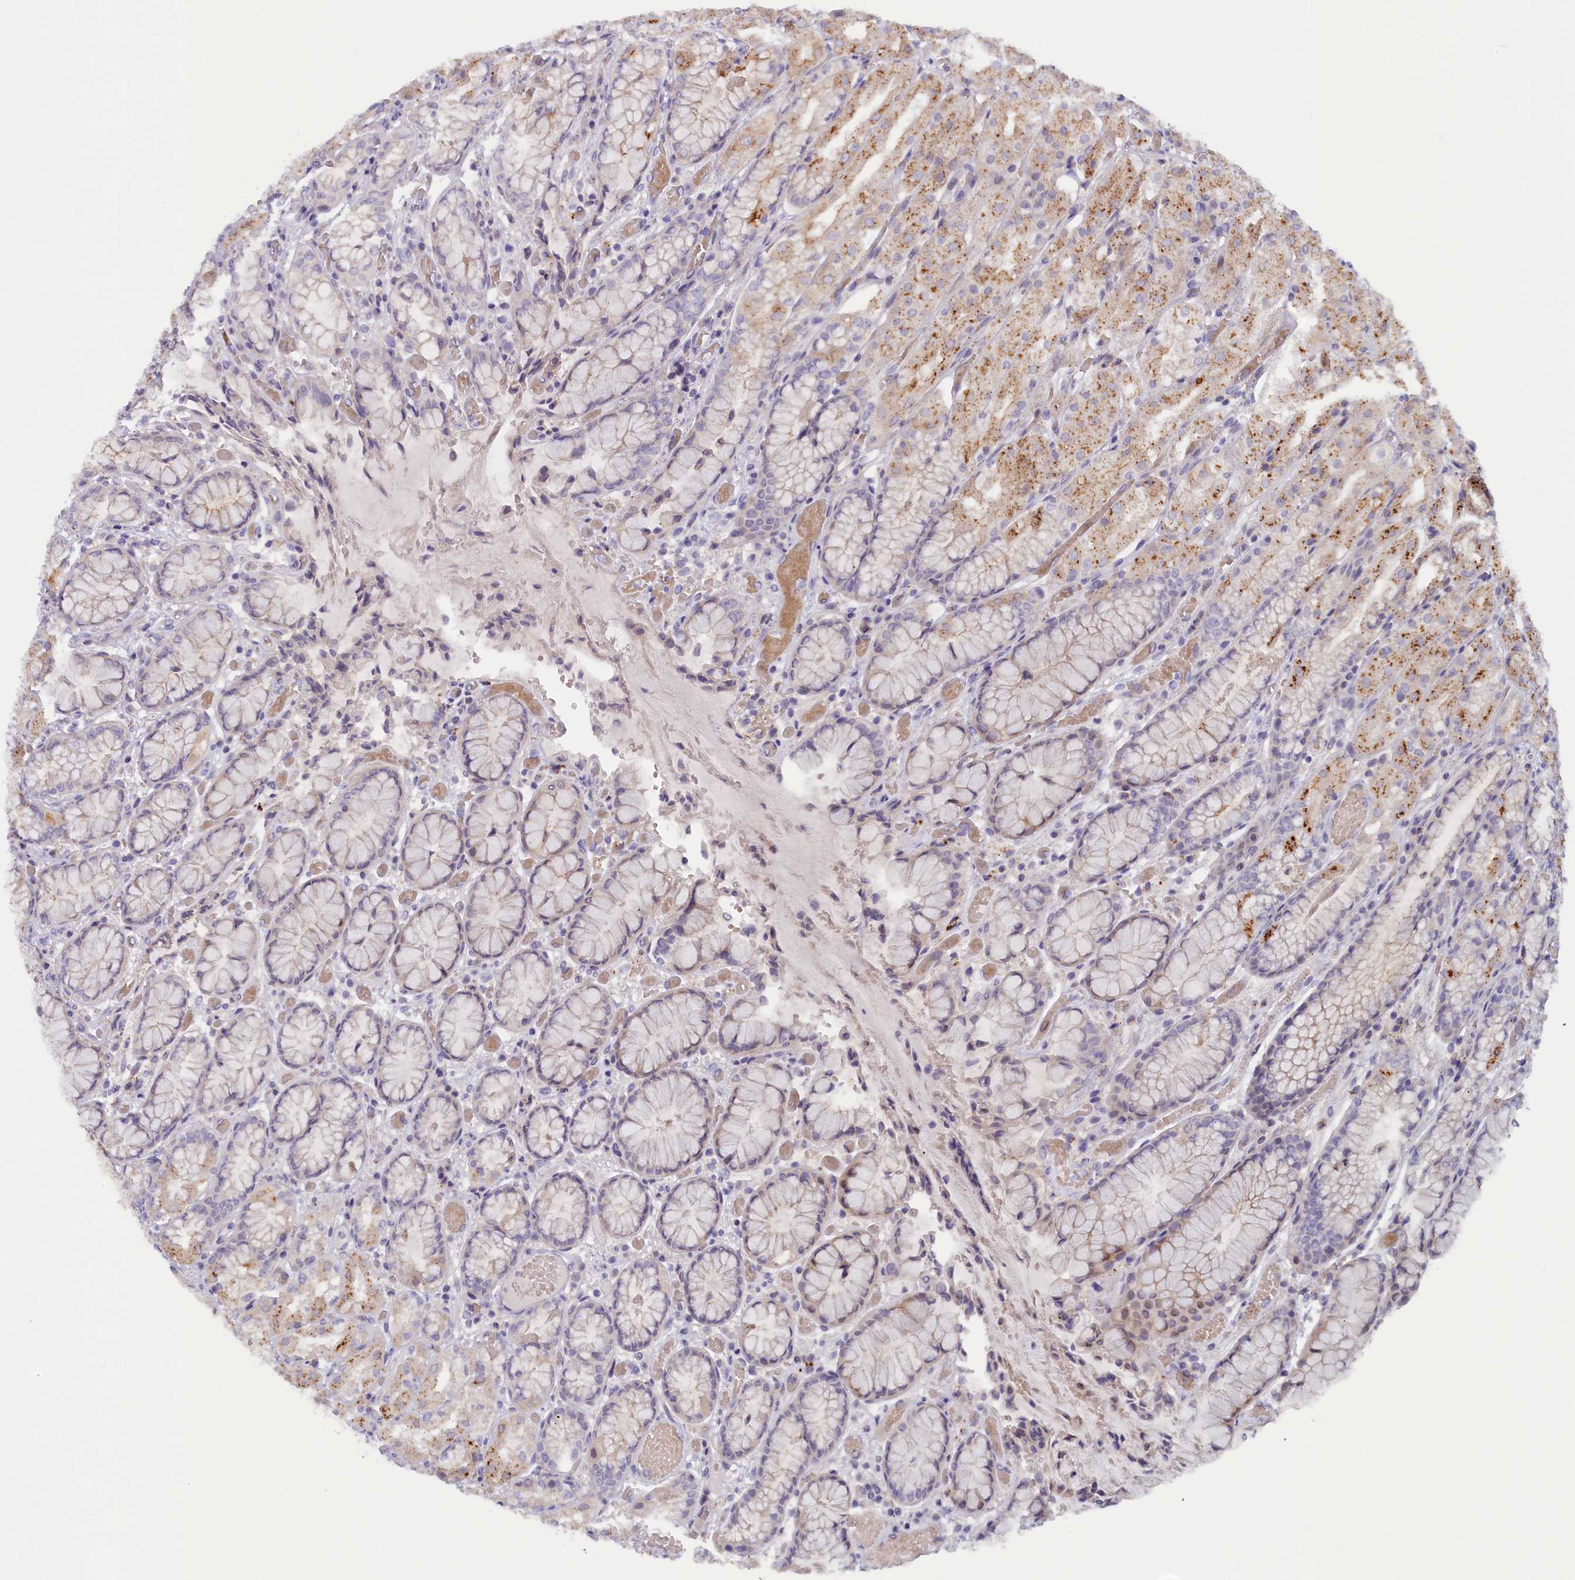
{"staining": {"intensity": "moderate", "quantity": "25%-75%", "location": "cytoplasmic/membranous"}, "tissue": "stomach", "cell_type": "Glandular cells", "image_type": "normal", "snomed": [{"axis": "morphology", "description": "Normal tissue, NOS"}, {"axis": "topography", "description": "Stomach, upper"}], "caption": "A brown stain labels moderate cytoplasmic/membranous positivity of a protein in glandular cells of benign human stomach. (IHC, brightfield microscopy, high magnification).", "gene": "HYKK", "patient": {"sex": "male", "age": 72}}